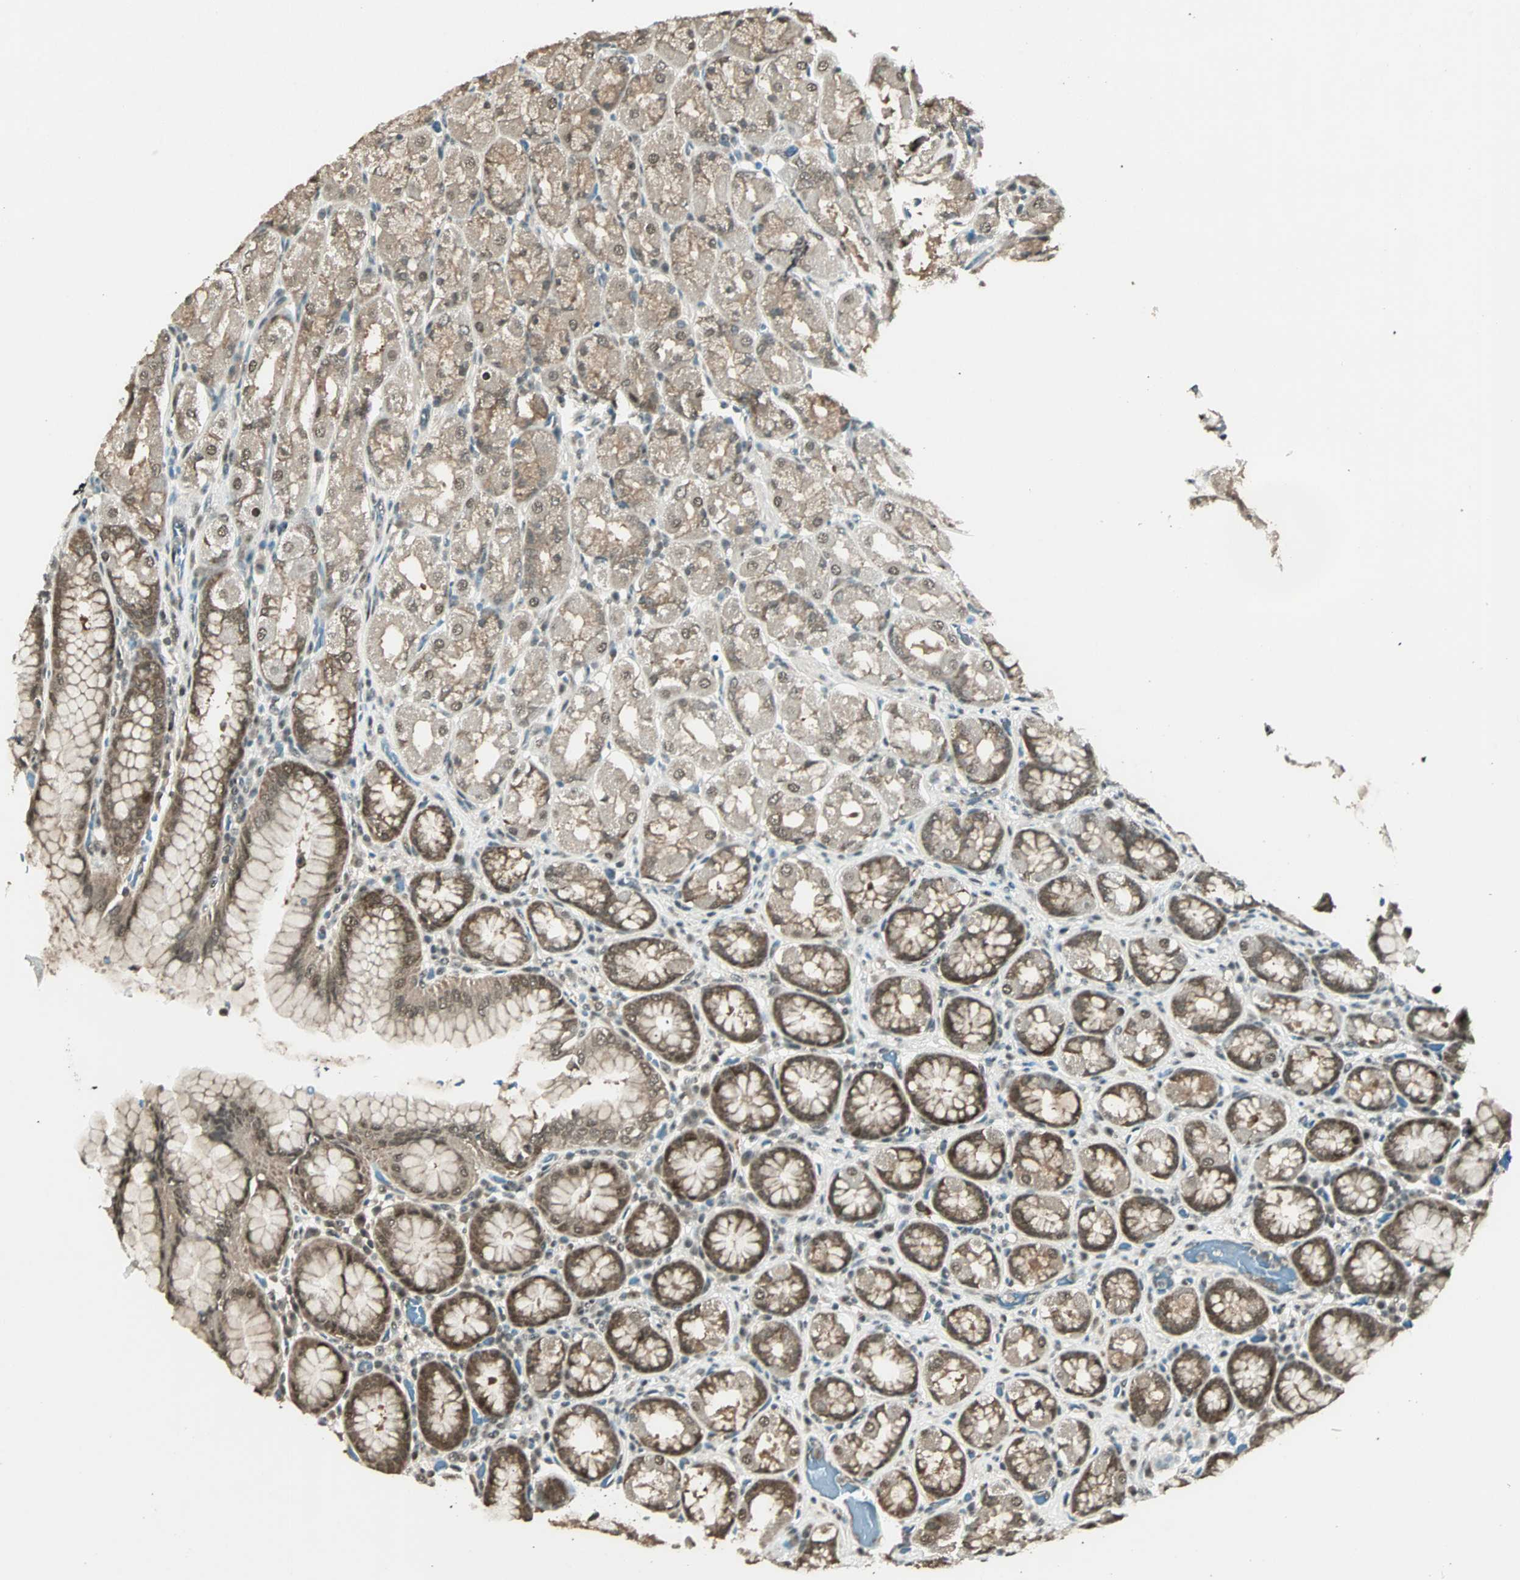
{"staining": {"intensity": "moderate", "quantity": ">75%", "location": "cytoplasmic/membranous,nuclear"}, "tissue": "stomach", "cell_type": "Glandular cells", "image_type": "normal", "snomed": [{"axis": "morphology", "description": "Normal tissue, NOS"}, {"axis": "topography", "description": "Stomach, upper"}], "caption": "Normal stomach was stained to show a protein in brown. There is medium levels of moderate cytoplasmic/membranous,nuclear staining in approximately >75% of glandular cells.", "gene": "ZNF701", "patient": {"sex": "male", "age": 68}}